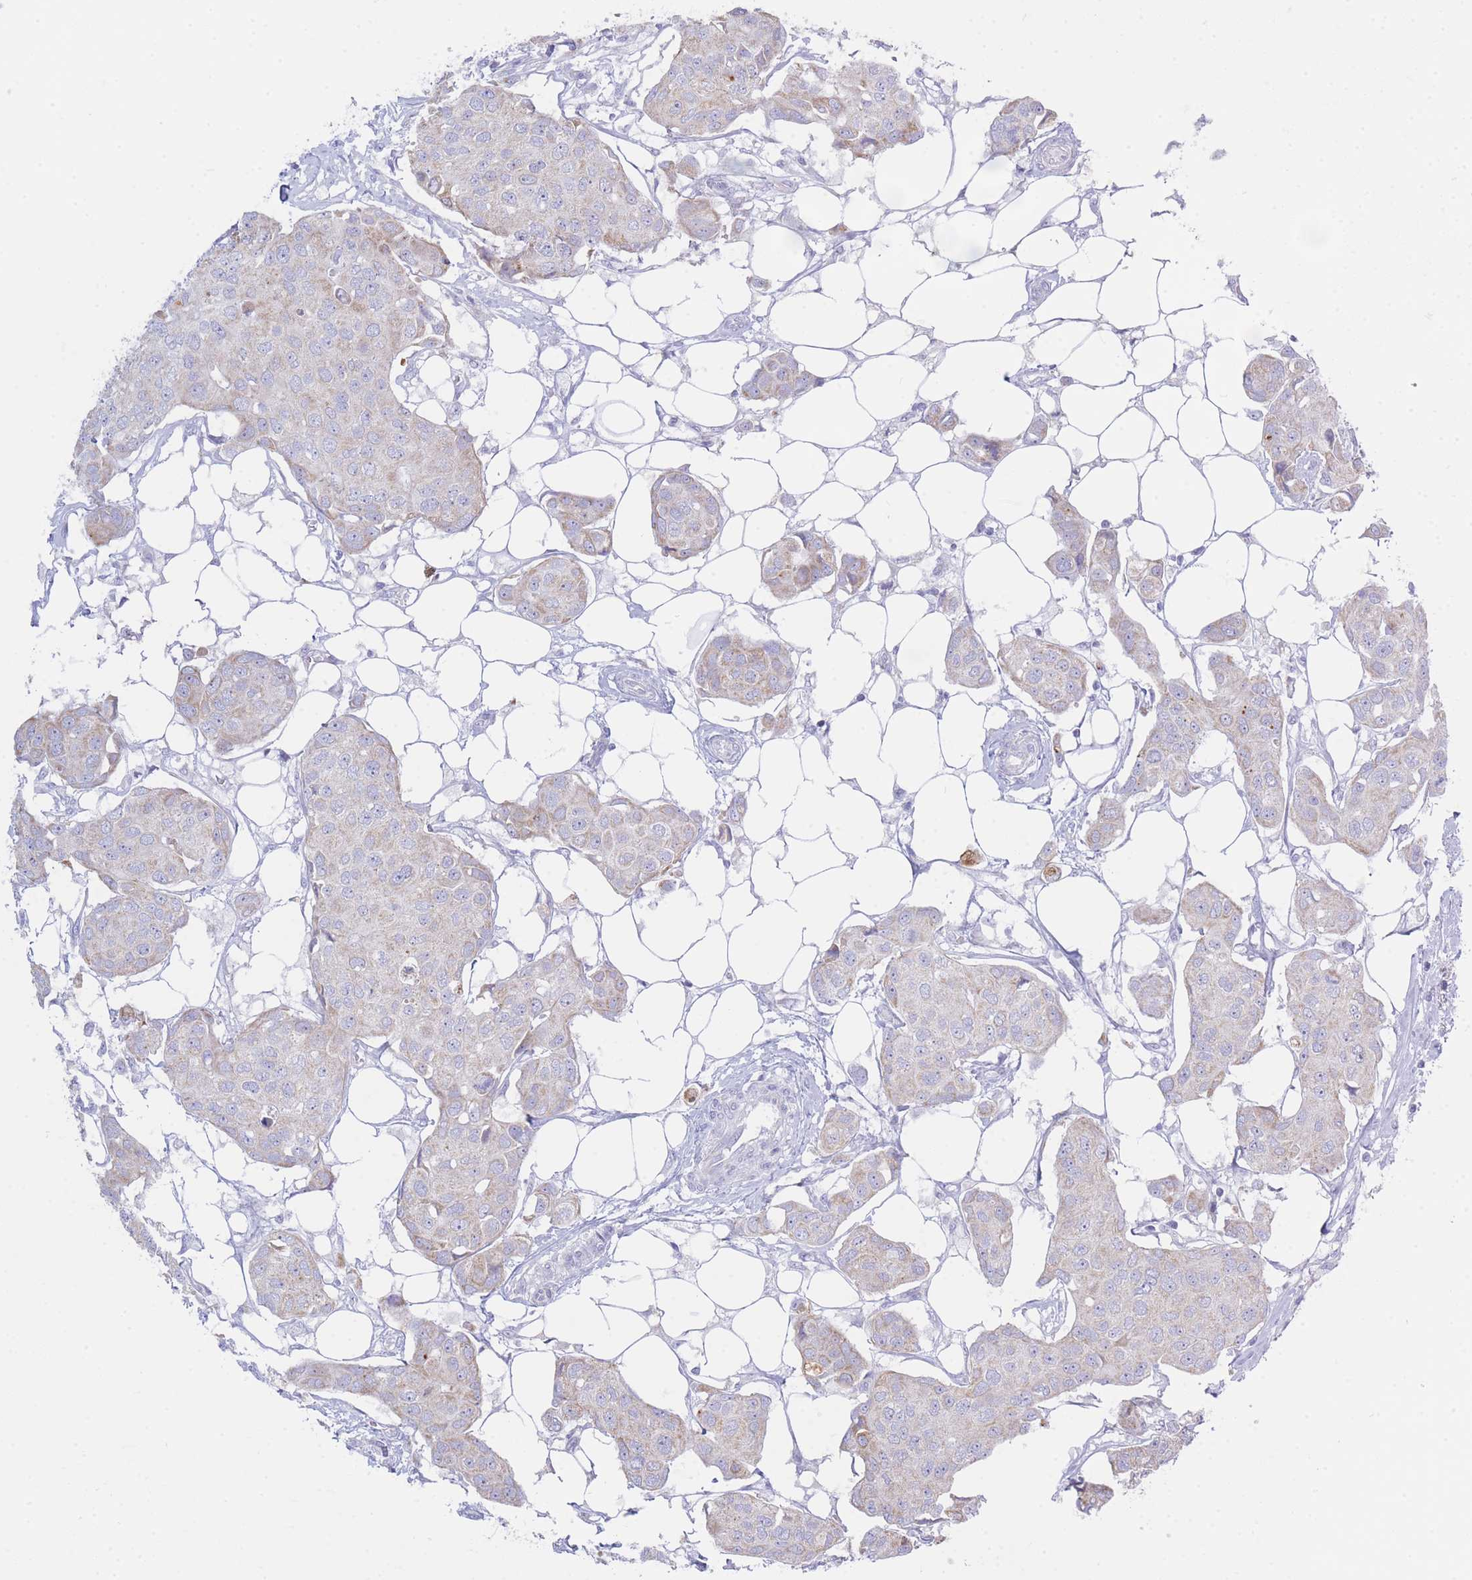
{"staining": {"intensity": "weak", "quantity": "25%-75%", "location": "cytoplasmic/membranous"}, "tissue": "breast cancer", "cell_type": "Tumor cells", "image_type": "cancer", "snomed": [{"axis": "morphology", "description": "Duct carcinoma"}, {"axis": "topography", "description": "Breast"}, {"axis": "topography", "description": "Lymph node"}], "caption": "Immunohistochemistry (IHC) of human breast invasive ductal carcinoma shows low levels of weak cytoplasmic/membranous expression in approximately 25%-75% of tumor cells.", "gene": "NANP", "patient": {"sex": "female", "age": 80}}